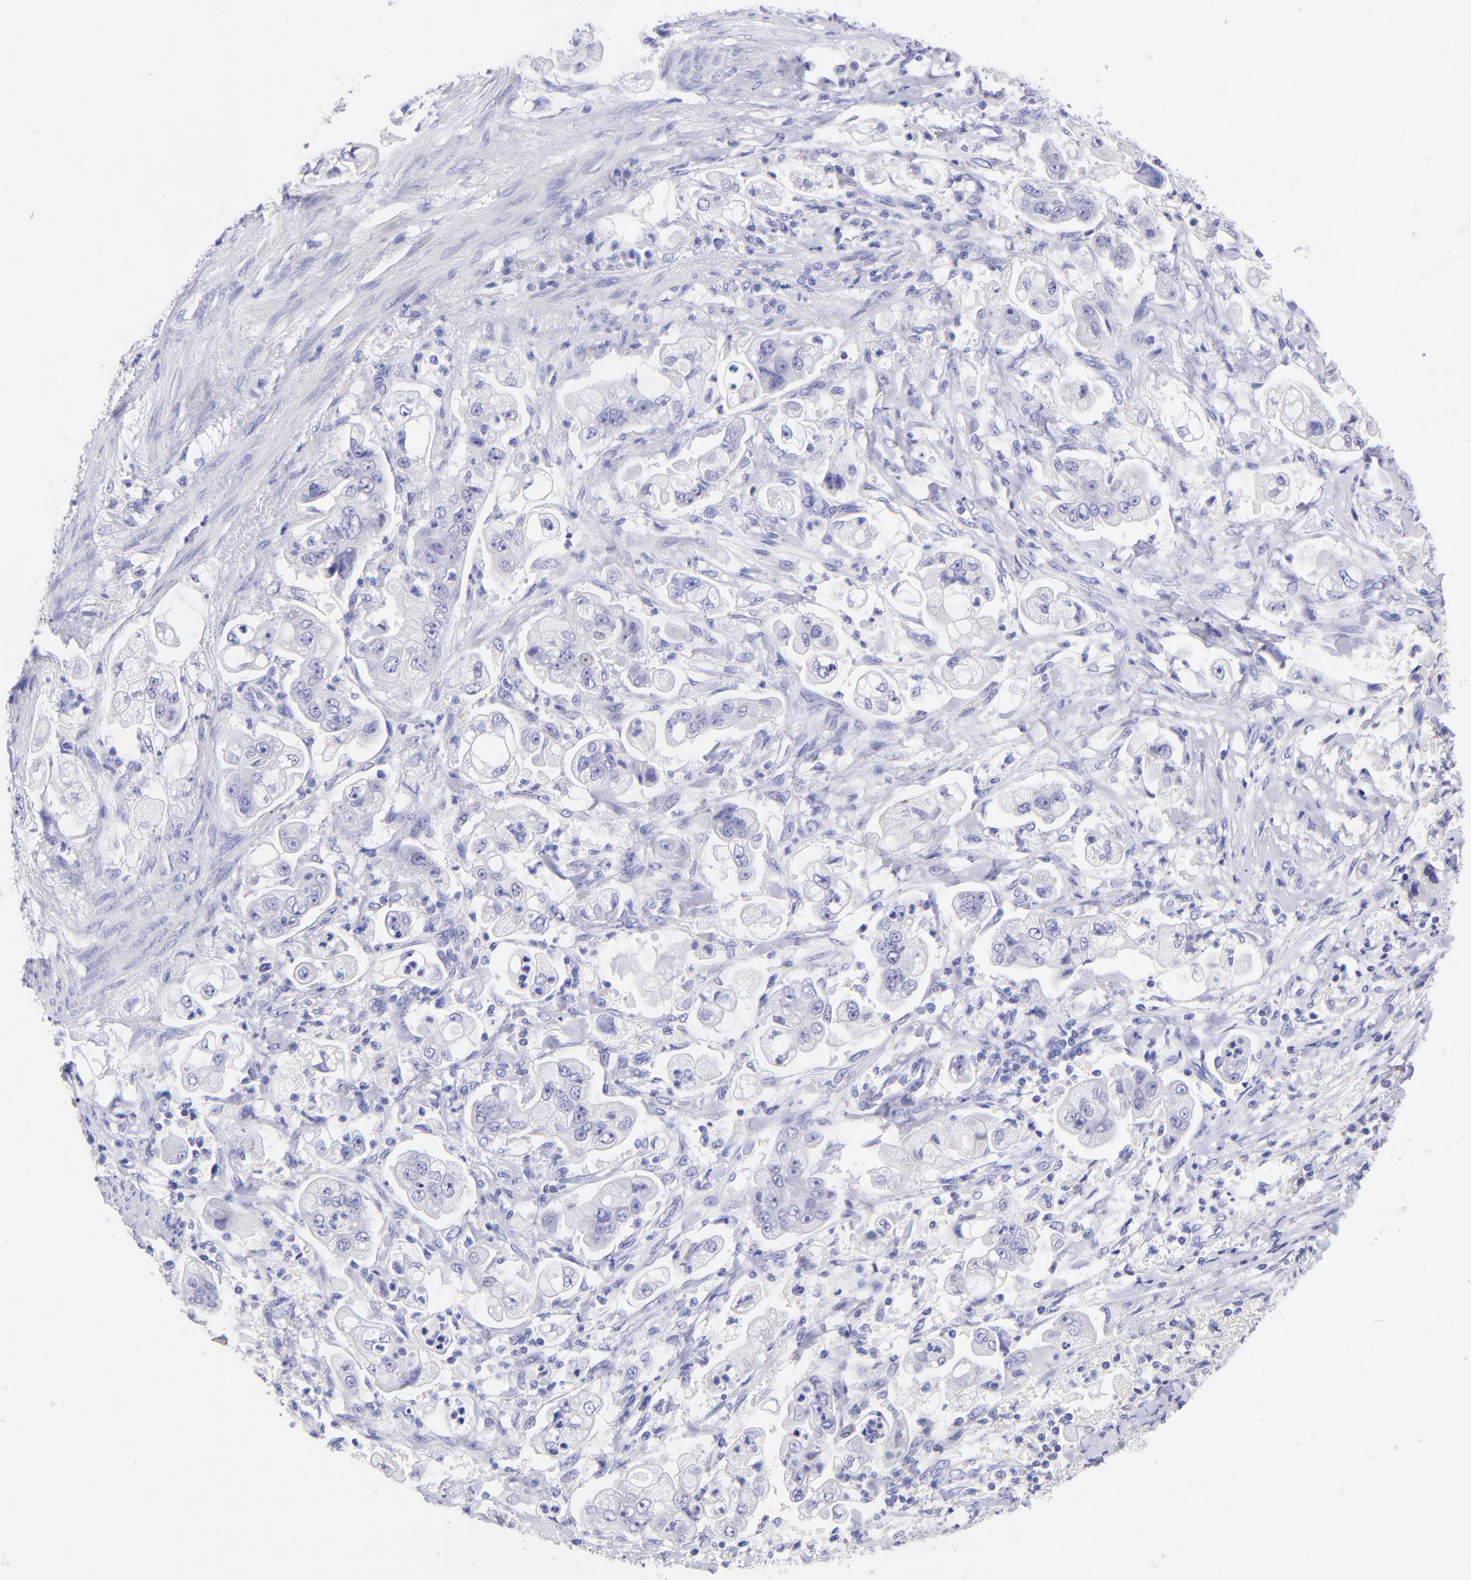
{"staining": {"intensity": "negative", "quantity": "none", "location": "none"}, "tissue": "stomach cancer", "cell_type": "Tumor cells", "image_type": "cancer", "snomed": [{"axis": "morphology", "description": "Adenocarcinoma, NOS"}, {"axis": "topography", "description": "Stomach"}], "caption": "Immunohistochemistry (IHC) image of neoplastic tissue: human stomach cancer stained with DAB demonstrates no significant protein positivity in tumor cells.", "gene": "RAB3B", "patient": {"sex": "male", "age": 62}}